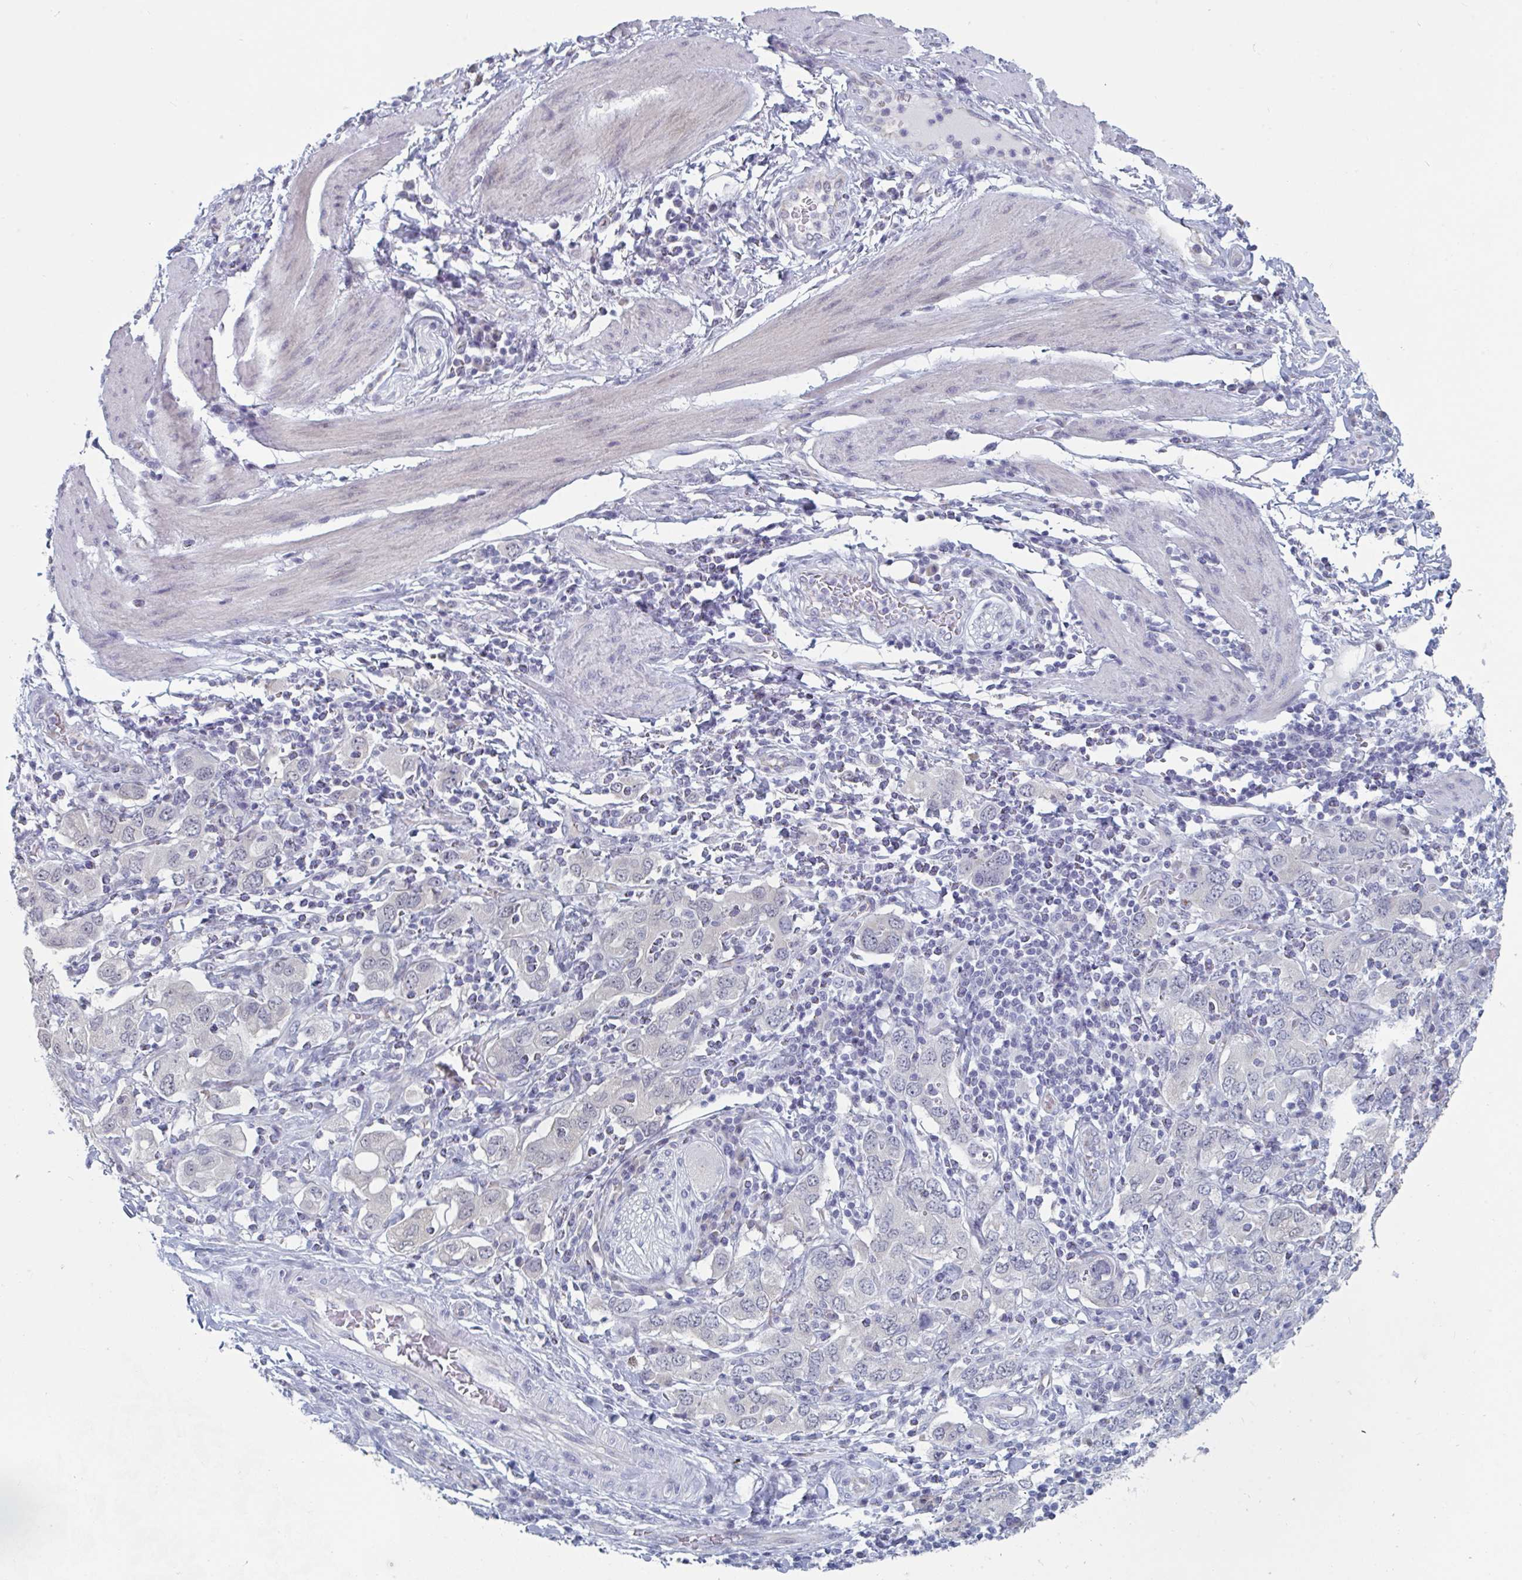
{"staining": {"intensity": "negative", "quantity": "none", "location": "none"}, "tissue": "stomach cancer", "cell_type": "Tumor cells", "image_type": "cancer", "snomed": [{"axis": "morphology", "description": "Adenocarcinoma, NOS"}, {"axis": "topography", "description": "Stomach, upper"}, {"axis": "topography", "description": "Stomach"}], "caption": "A high-resolution image shows IHC staining of stomach cancer, which exhibits no significant positivity in tumor cells. (Stains: DAB immunohistochemistry (IHC) with hematoxylin counter stain, Microscopy: brightfield microscopy at high magnification).", "gene": "FOXA1", "patient": {"sex": "male", "age": 62}}